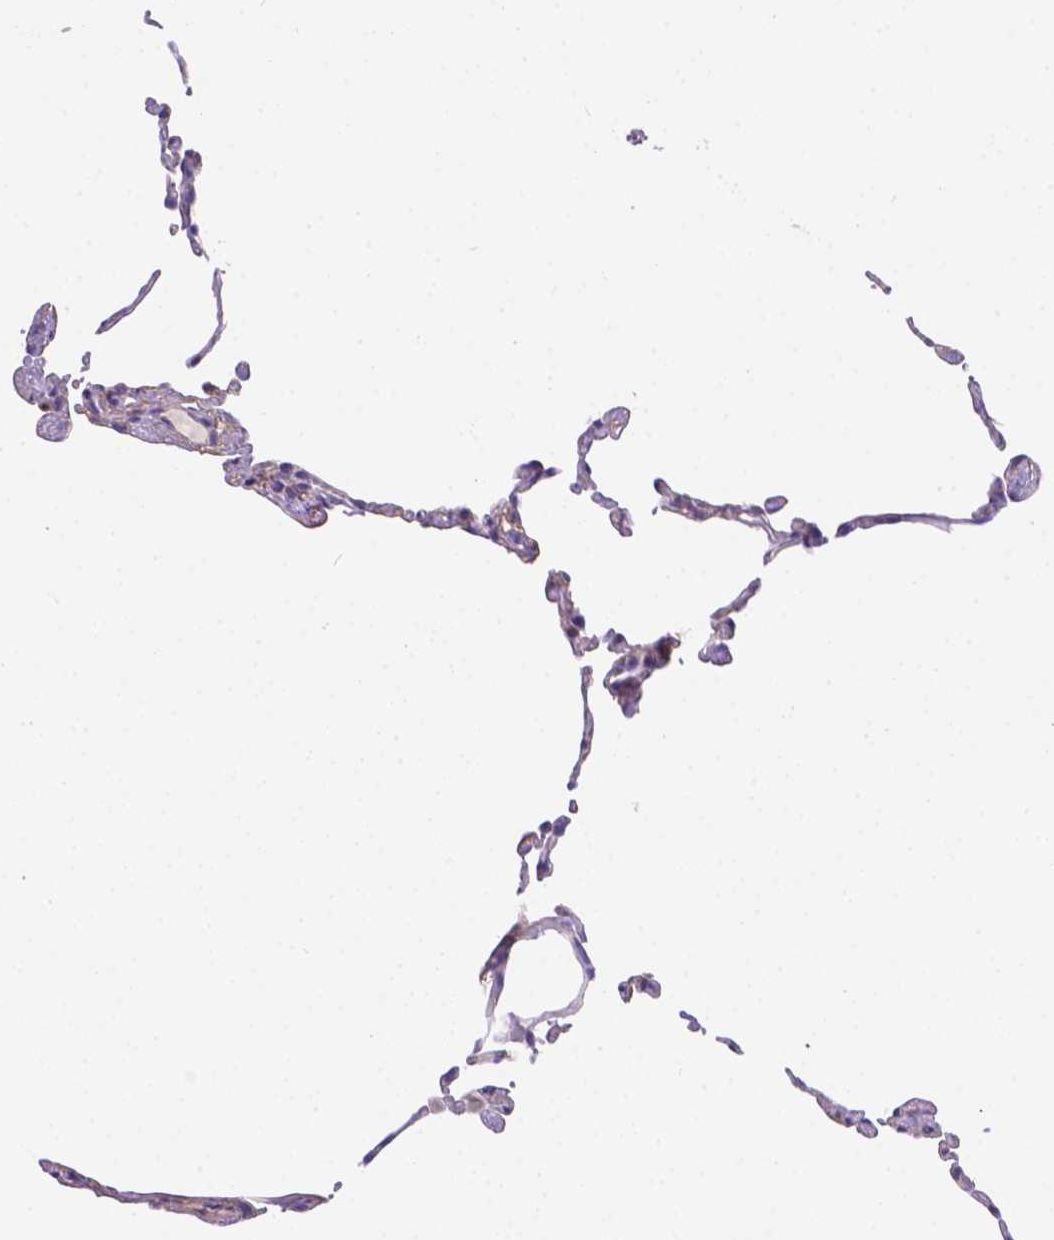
{"staining": {"intensity": "negative", "quantity": "none", "location": "none"}, "tissue": "lung", "cell_type": "Alveolar cells", "image_type": "normal", "snomed": [{"axis": "morphology", "description": "Normal tissue, NOS"}, {"axis": "topography", "description": "Lung"}], "caption": "High power microscopy micrograph of an immunohistochemistry (IHC) photomicrograph of benign lung, revealing no significant staining in alveolar cells. The staining is performed using DAB brown chromogen with nuclei counter-stained in using hematoxylin.", "gene": "NXPE2", "patient": {"sex": "female", "age": 57}}